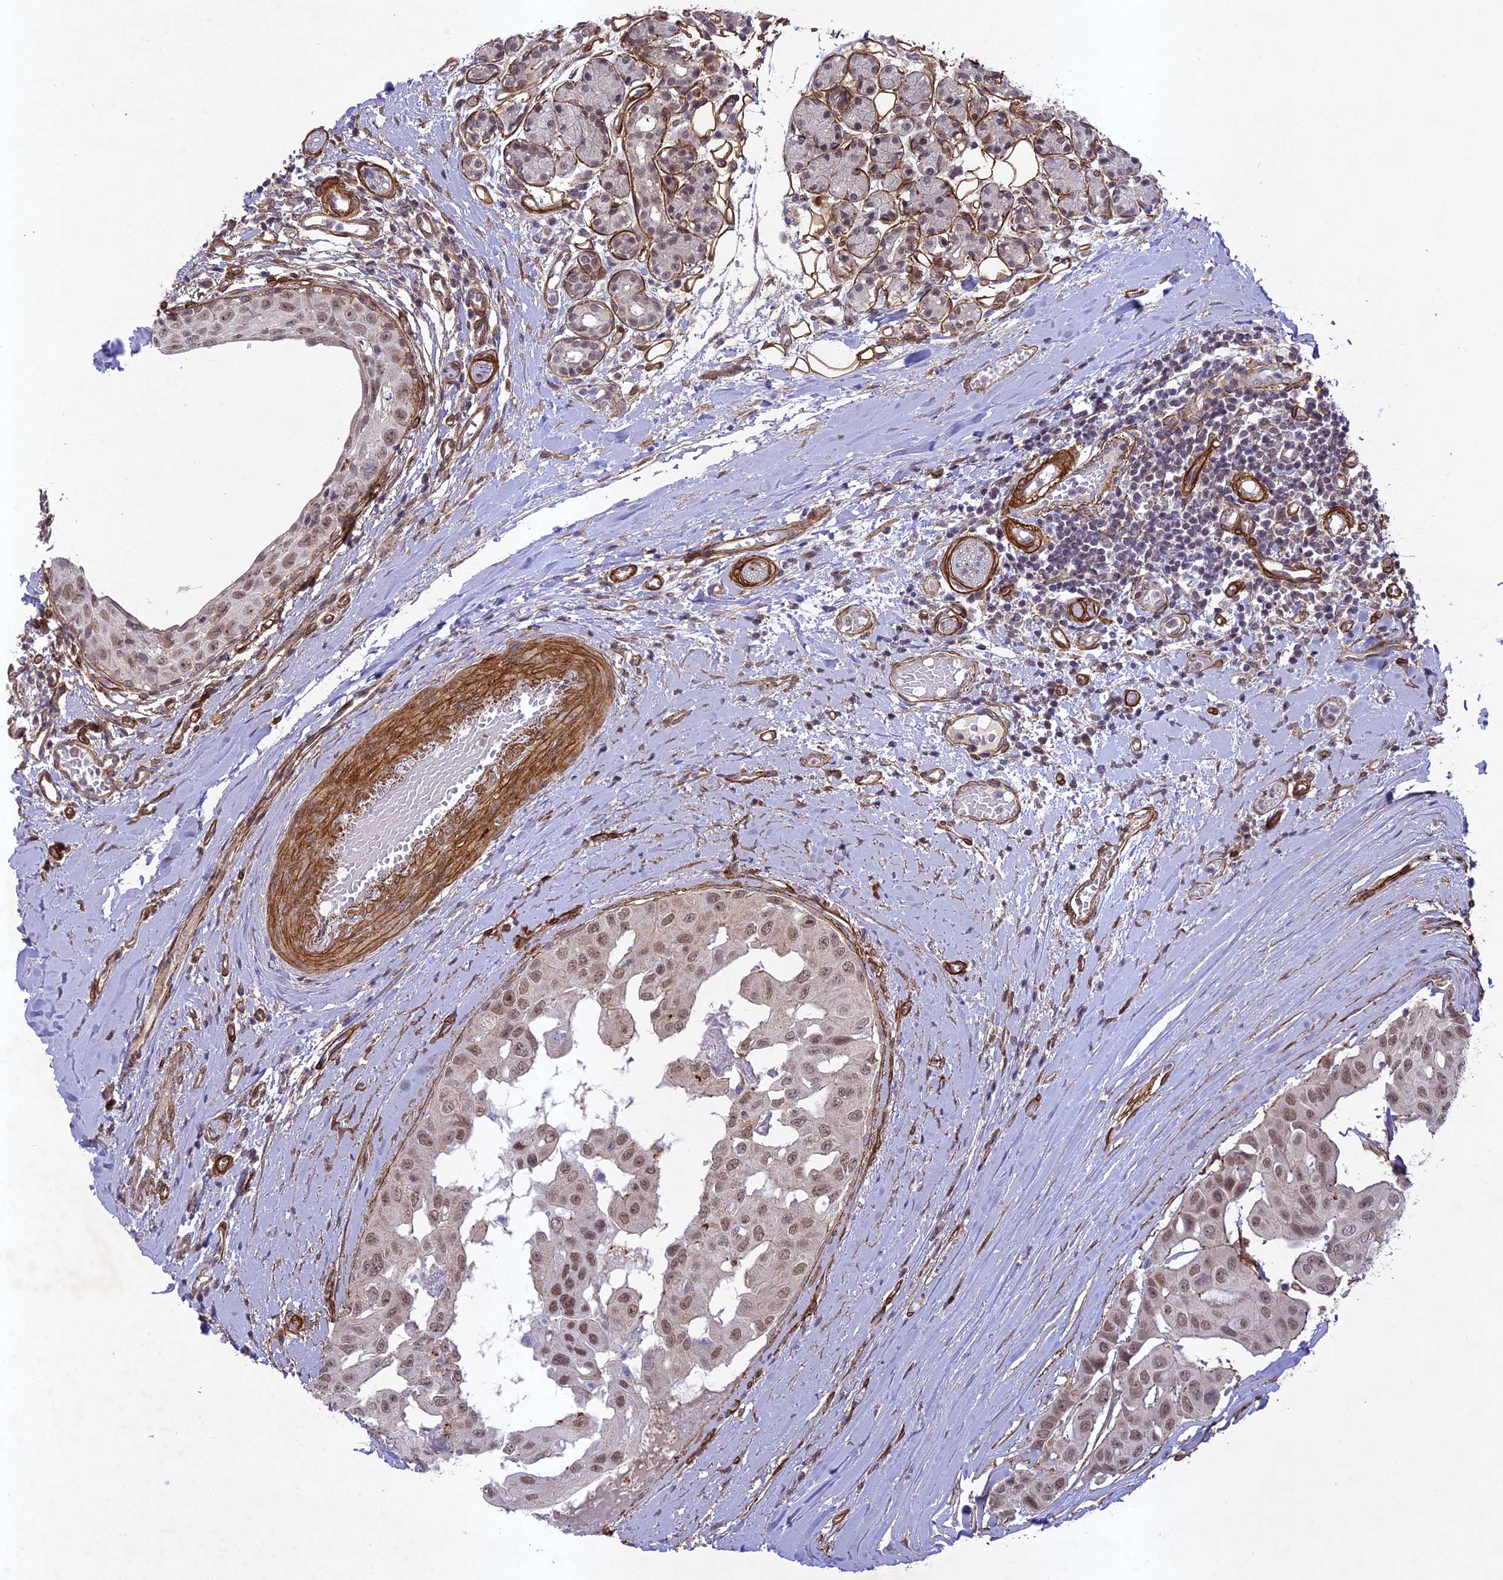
{"staining": {"intensity": "moderate", "quantity": ">75%", "location": "nuclear"}, "tissue": "head and neck cancer", "cell_type": "Tumor cells", "image_type": "cancer", "snomed": [{"axis": "morphology", "description": "Adenocarcinoma, NOS"}, {"axis": "morphology", "description": "Adenocarcinoma, metastatic, NOS"}, {"axis": "topography", "description": "Head-Neck"}], "caption": "A photomicrograph of head and neck cancer (adenocarcinoma) stained for a protein exhibits moderate nuclear brown staining in tumor cells.", "gene": "TNS1", "patient": {"sex": "male", "age": 75}}